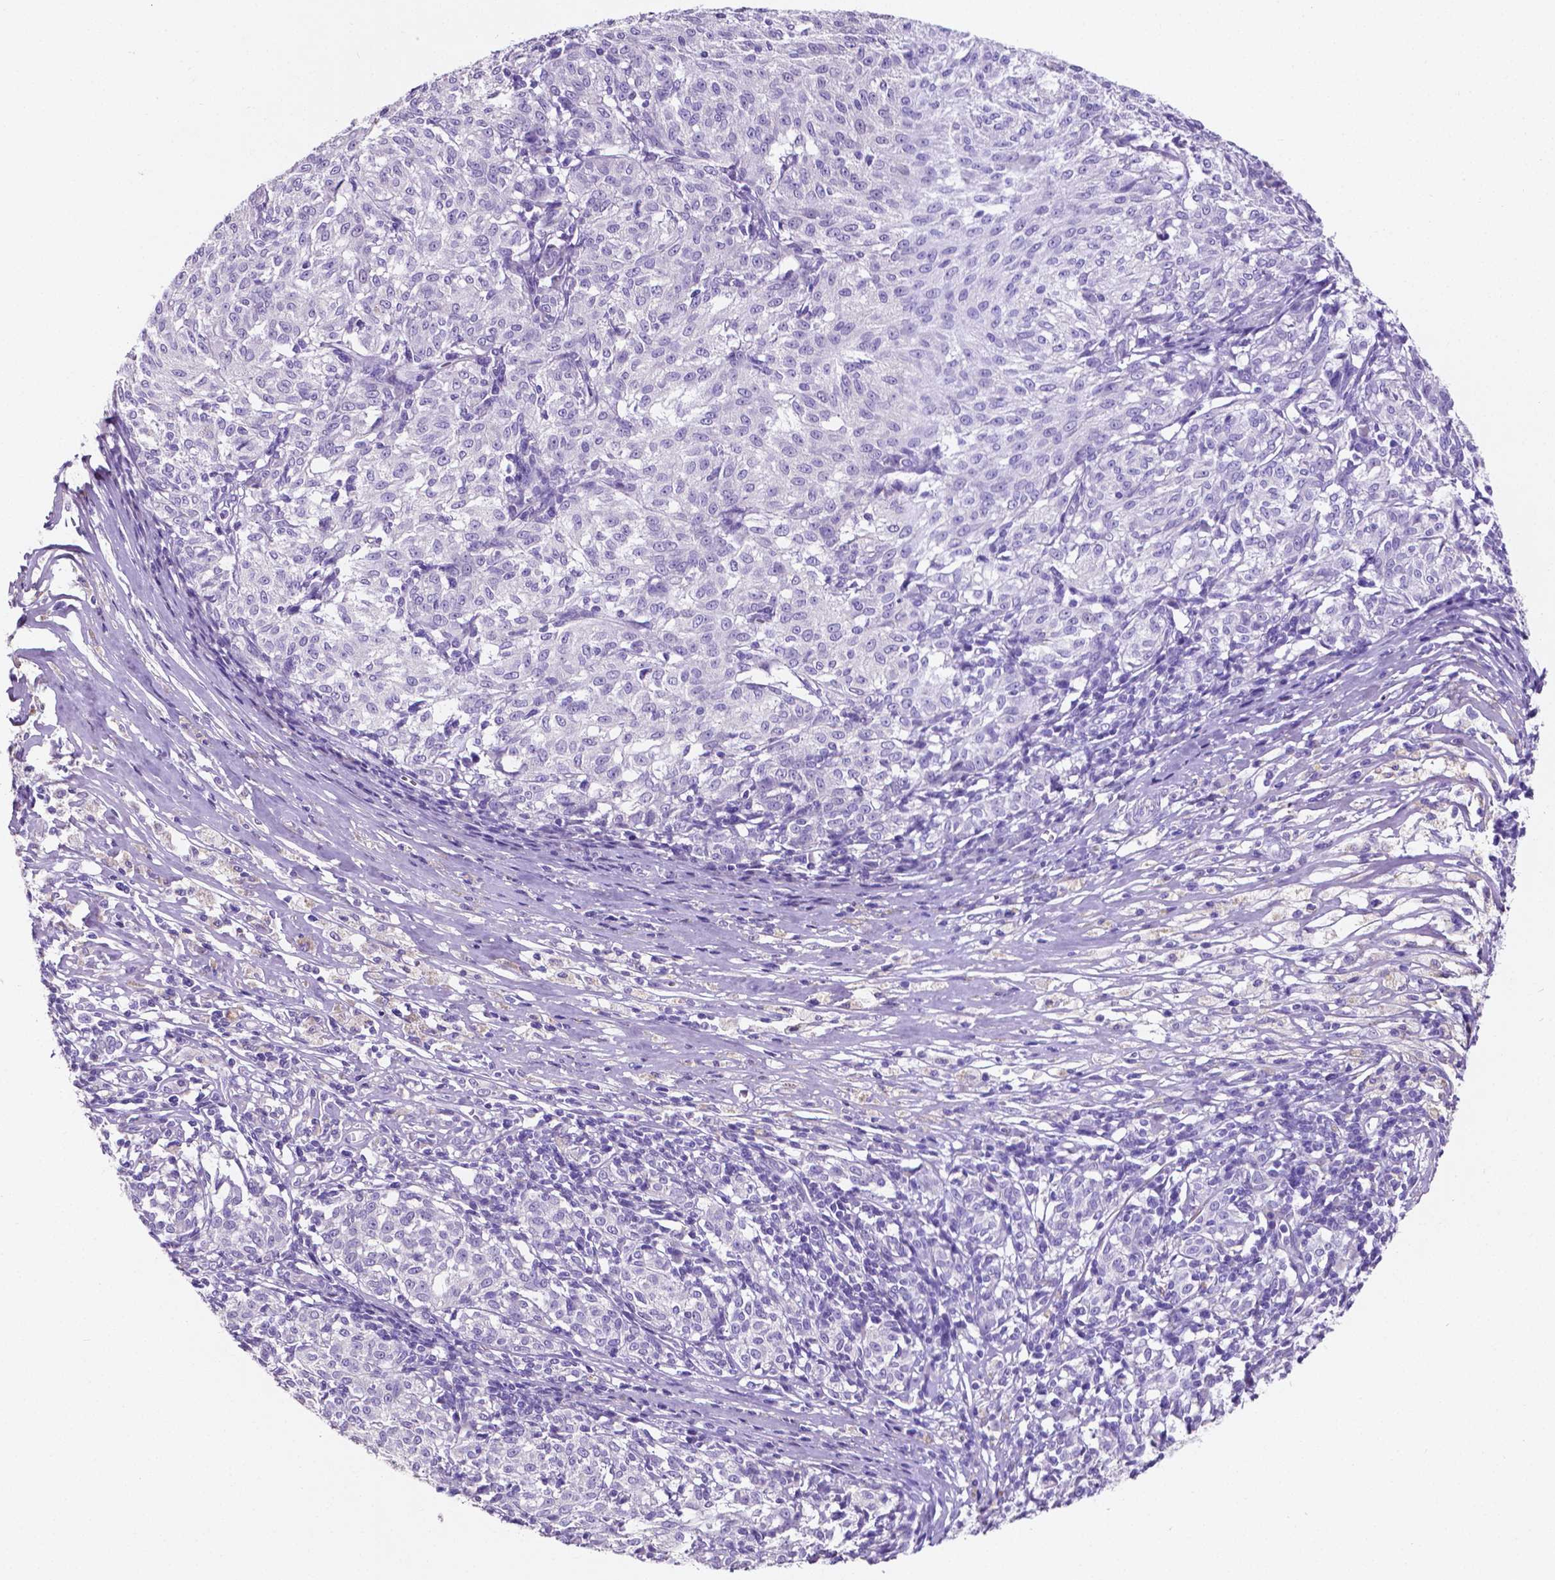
{"staining": {"intensity": "negative", "quantity": "none", "location": "none"}, "tissue": "melanoma", "cell_type": "Tumor cells", "image_type": "cancer", "snomed": [{"axis": "morphology", "description": "Malignant melanoma, NOS"}, {"axis": "topography", "description": "Skin"}], "caption": "A histopathology image of human melanoma is negative for staining in tumor cells.", "gene": "SLC22A2", "patient": {"sex": "female", "age": 72}}